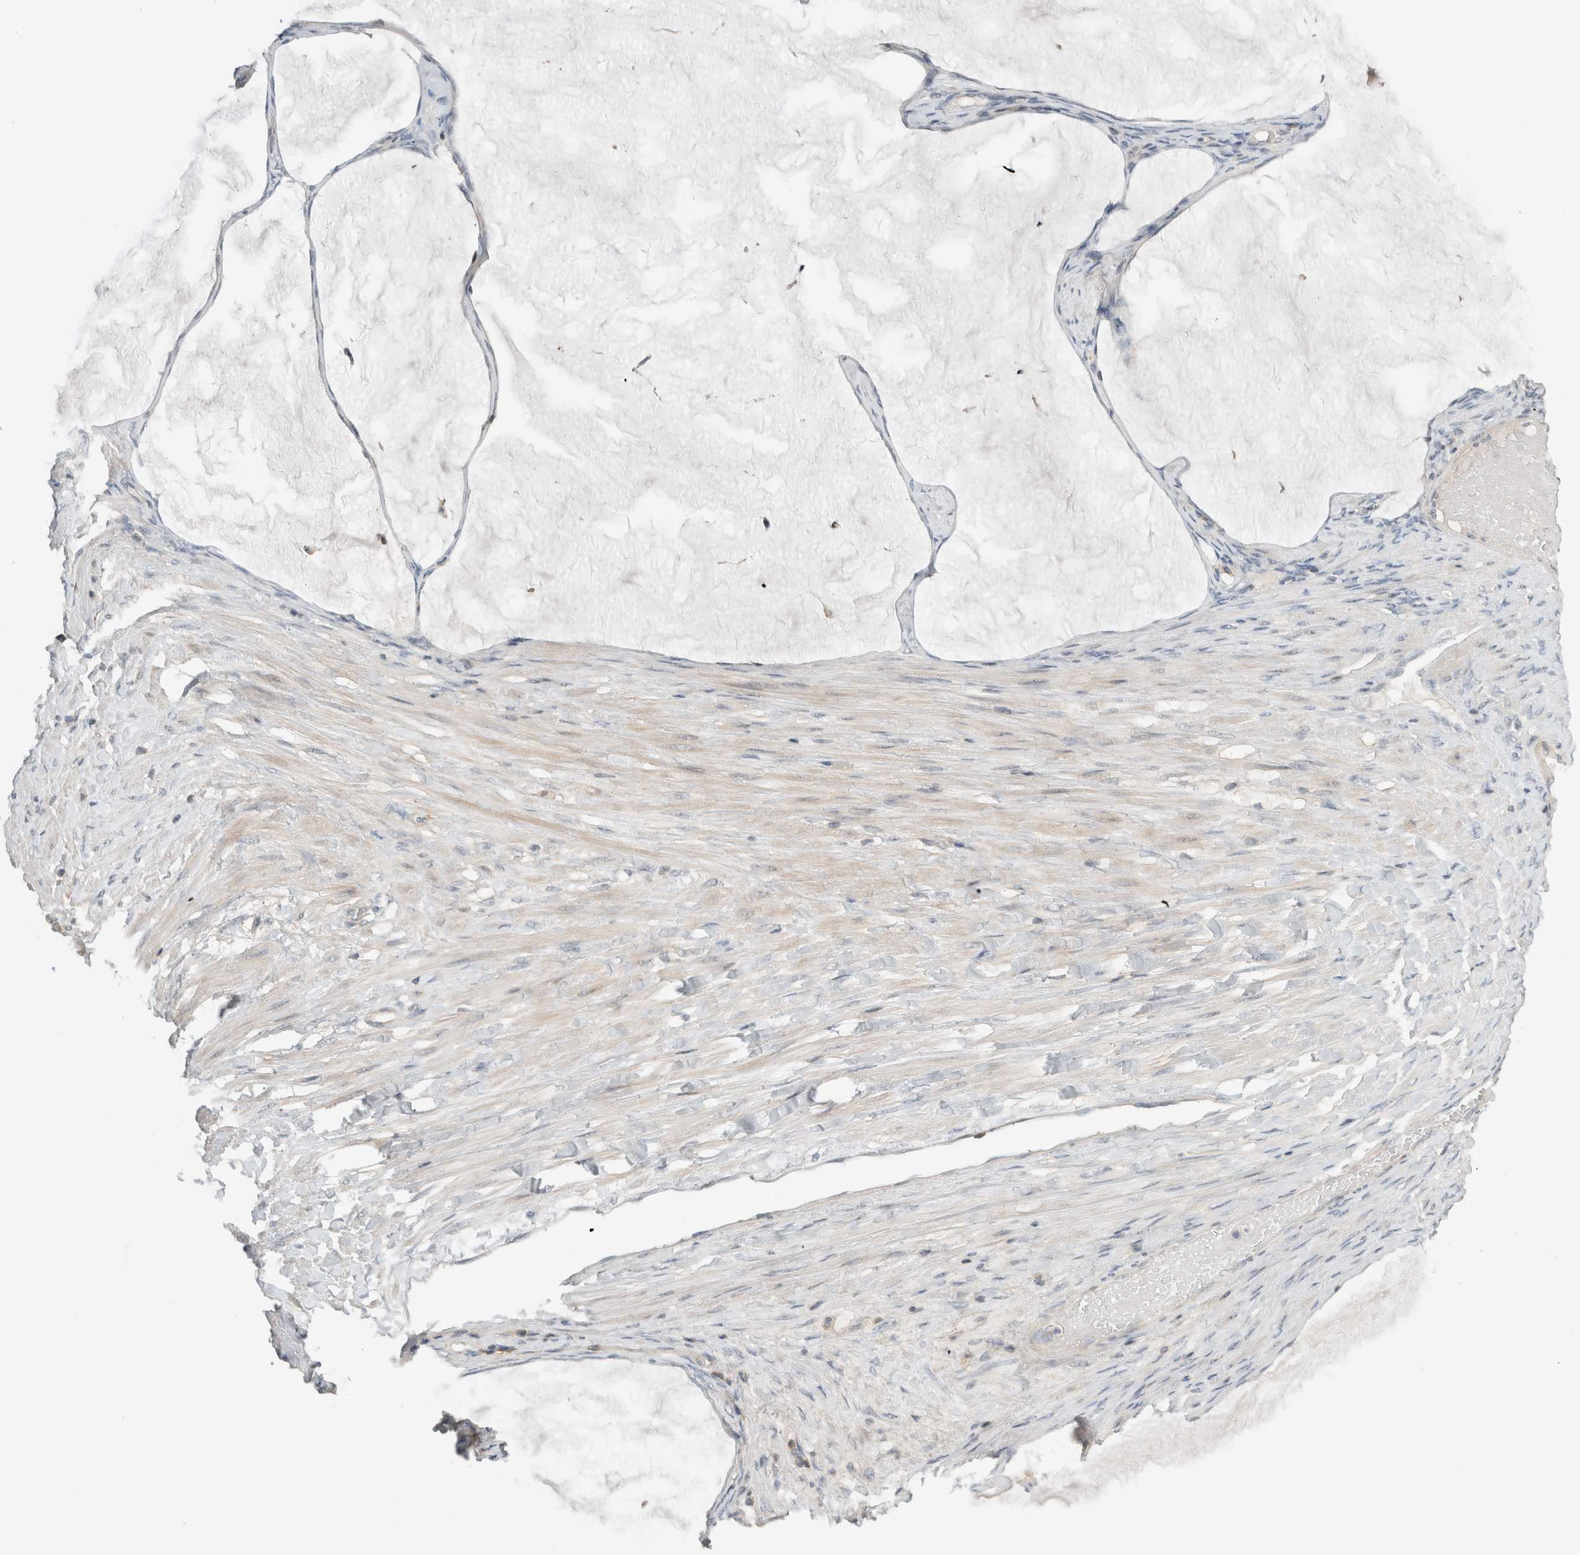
{"staining": {"intensity": "strong", "quantity": "<25%", "location": "cytoplasmic/membranous"}, "tissue": "ovarian cancer", "cell_type": "Tumor cells", "image_type": "cancer", "snomed": [{"axis": "morphology", "description": "Cystadenocarcinoma, mucinous, NOS"}, {"axis": "topography", "description": "Ovary"}], "caption": "Ovarian cancer (mucinous cystadenocarcinoma) tissue shows strong cytoplasmic/membranous expression in approximately <25% of tumor cells, visualized by immunohistochemistry.", "gene": "ERCC6L2", "patient": {"sex": "female", "age": 61}}